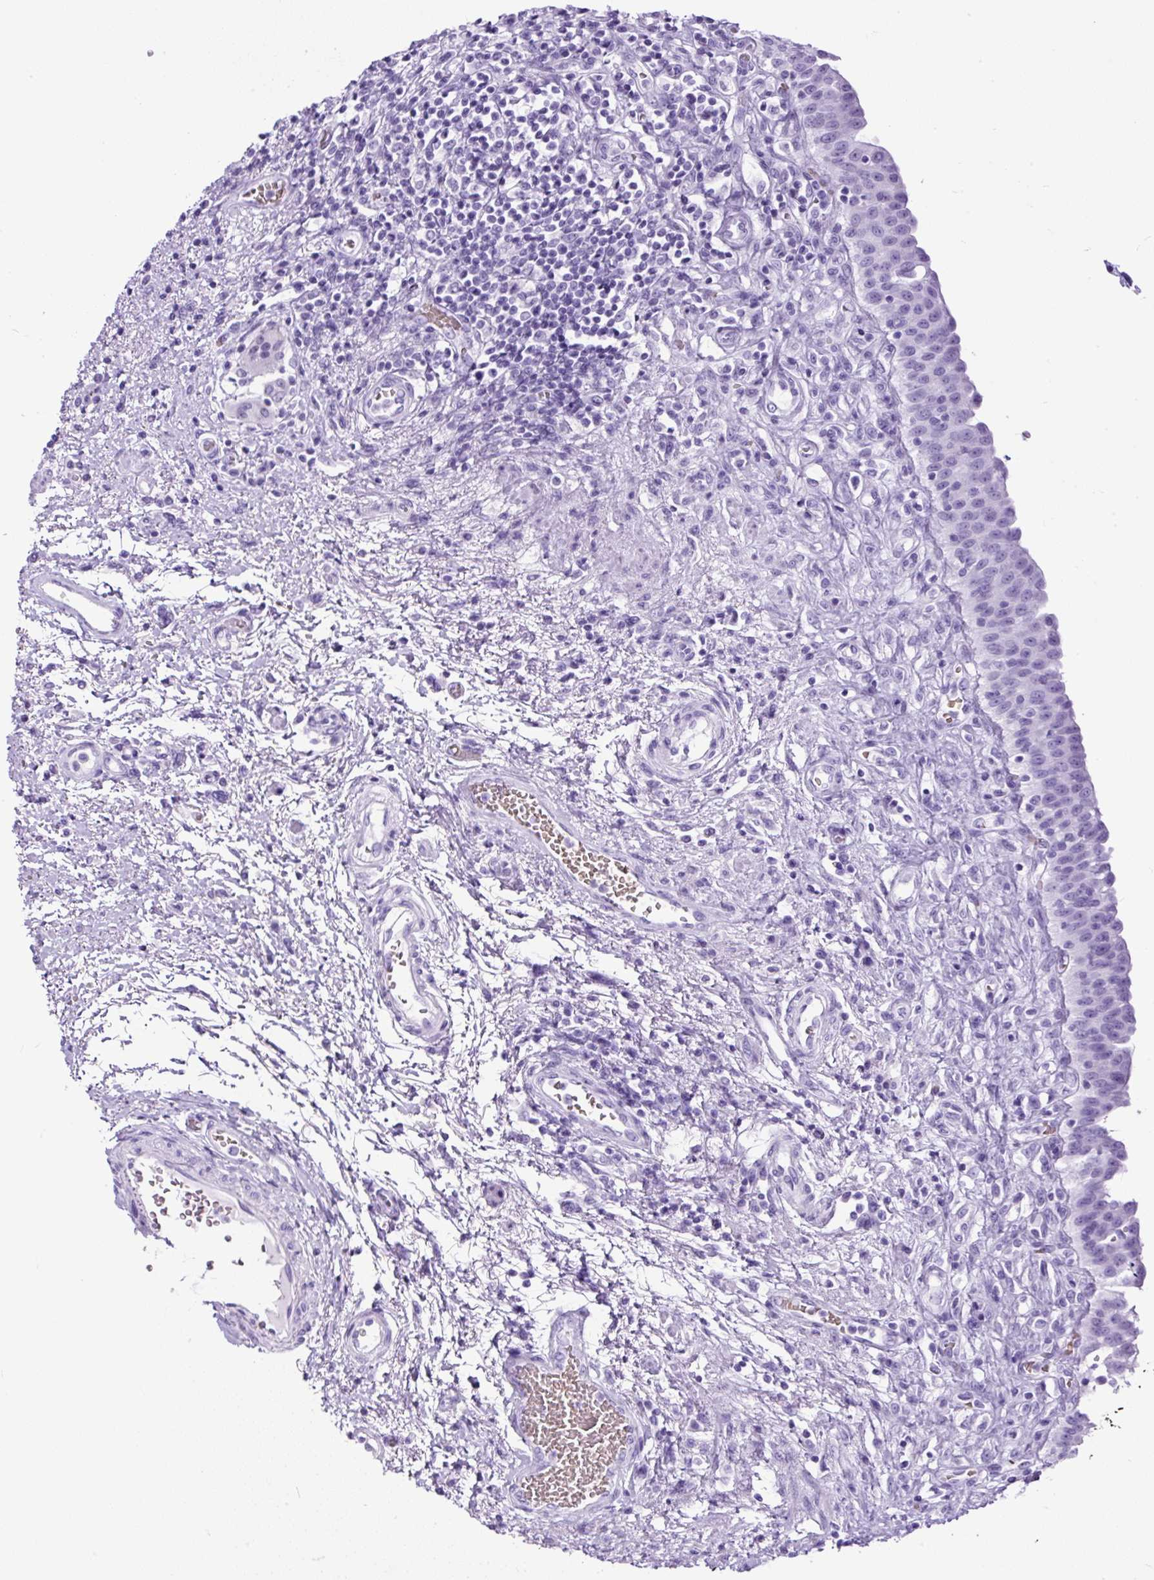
{"staining": {"intensity": "negative", "quantity": "none", "location": "none"}, "tissue": "urinary bladder", "cell_type": "Urothelial cells", "image_type": "normal", "snomed": [{"axis": "morphology", "description": "Normal tissue, NOS"}, {"axis": "topography", "description": "Urinary bladder"}], "caption": "This is a image of immunohistochemistry staining of normal urinary bladder, which shows no expression in urothelial cells. (DAB (3,3'-diaminobenzidine) immunohistochemistry (IHC) visualized using brightfield microscopy, high magnification).", "gene": "CEL", "patient": {"sex": "male", "age": 71}}